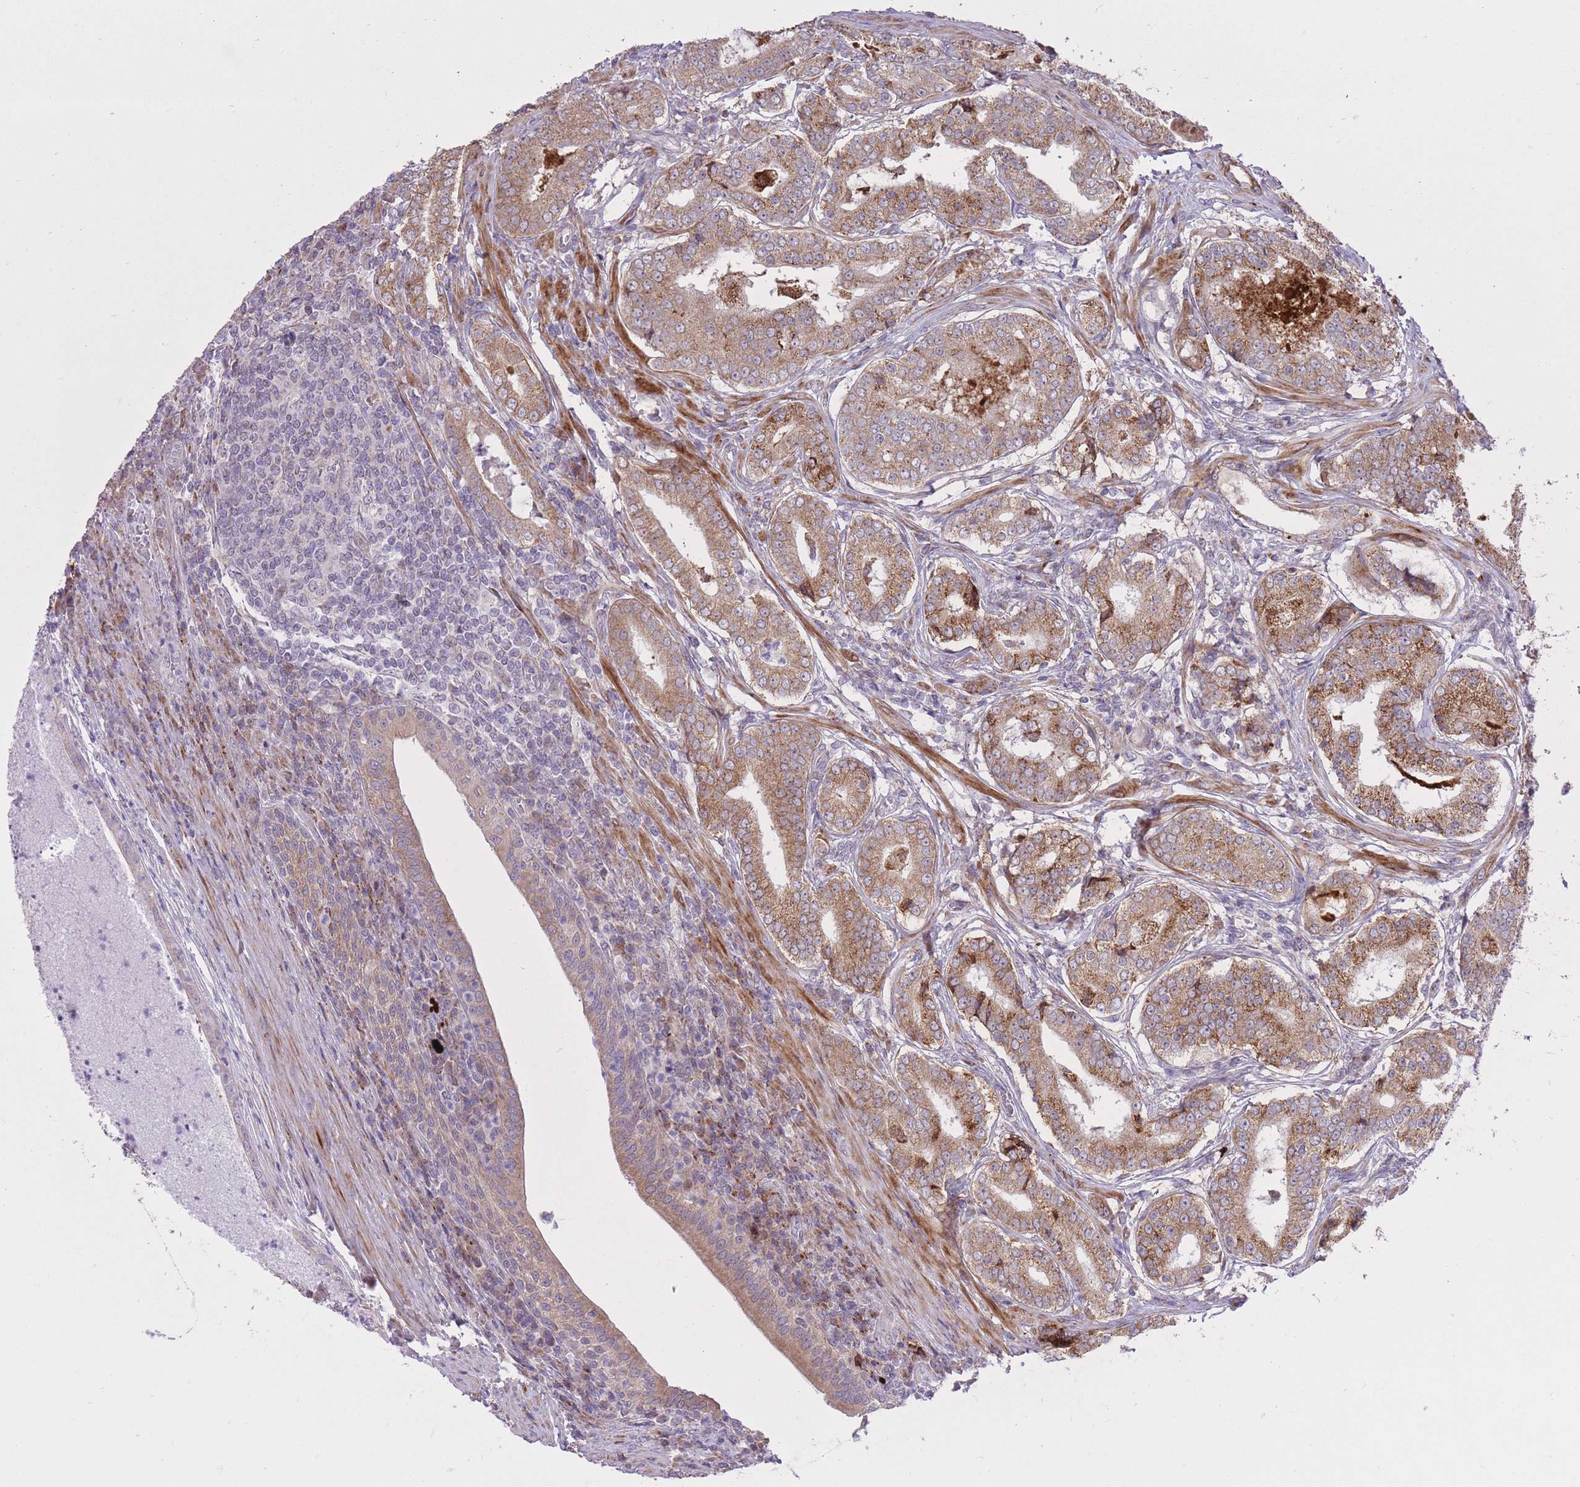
{"staining": {"intensity": "moderate", "quantity": ">75%", "location": "cytoplasmic/membranous"}, "tissue": "prostate cancer", "cell_type": "Tumor cells", "image_type": "cancer", "snomed": [{"axis": "morphology", "description": "Adenocarcinoma, Low grade"}, {"axis": "topography", "description": "Prostate"}], "caption": "Protein analysis of prostate cancer tissue shows moderate cytoplasmic/membranous staining in about >75% of tumor cells.", "gene": "SLC4A4", "patient": {"sex": "male", "age": 68}}